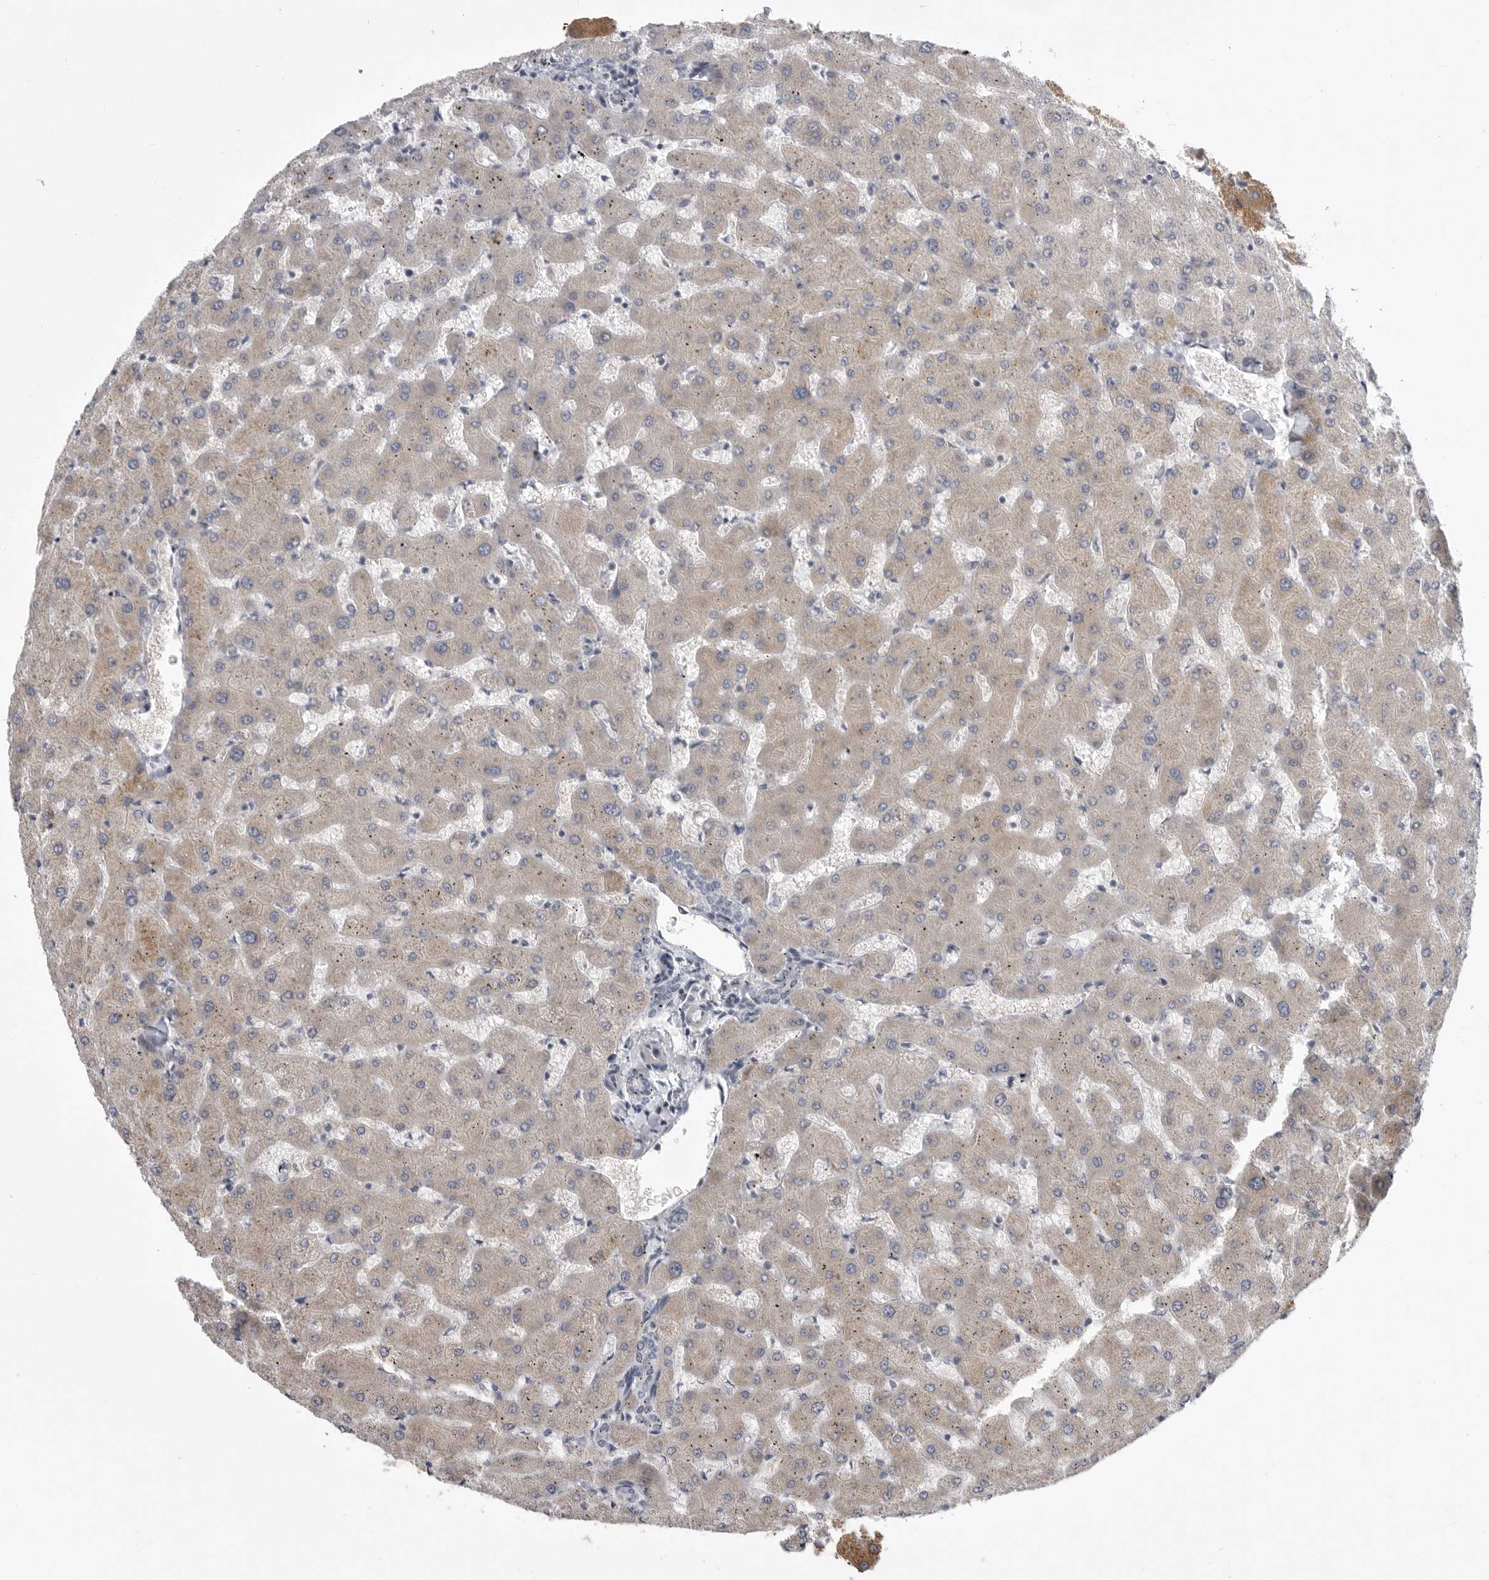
{"staining": {"intensity": "negative", "quantity": "none", "location": "none"}, "tissue": "liver", "cell_type": "Cholangiocytes", "image_type": "normal", "snomed": [{"axis": "morphology", "description": "Normal tissue, NOS"}, {"axis": "topography", "description": "Liver"}], "caption": "The photomicrograph reveals no staining of cholangiocytes in unremarkable liver.", "gene": "FBXO43", "patient": {"sex": "female", "age": 63}}